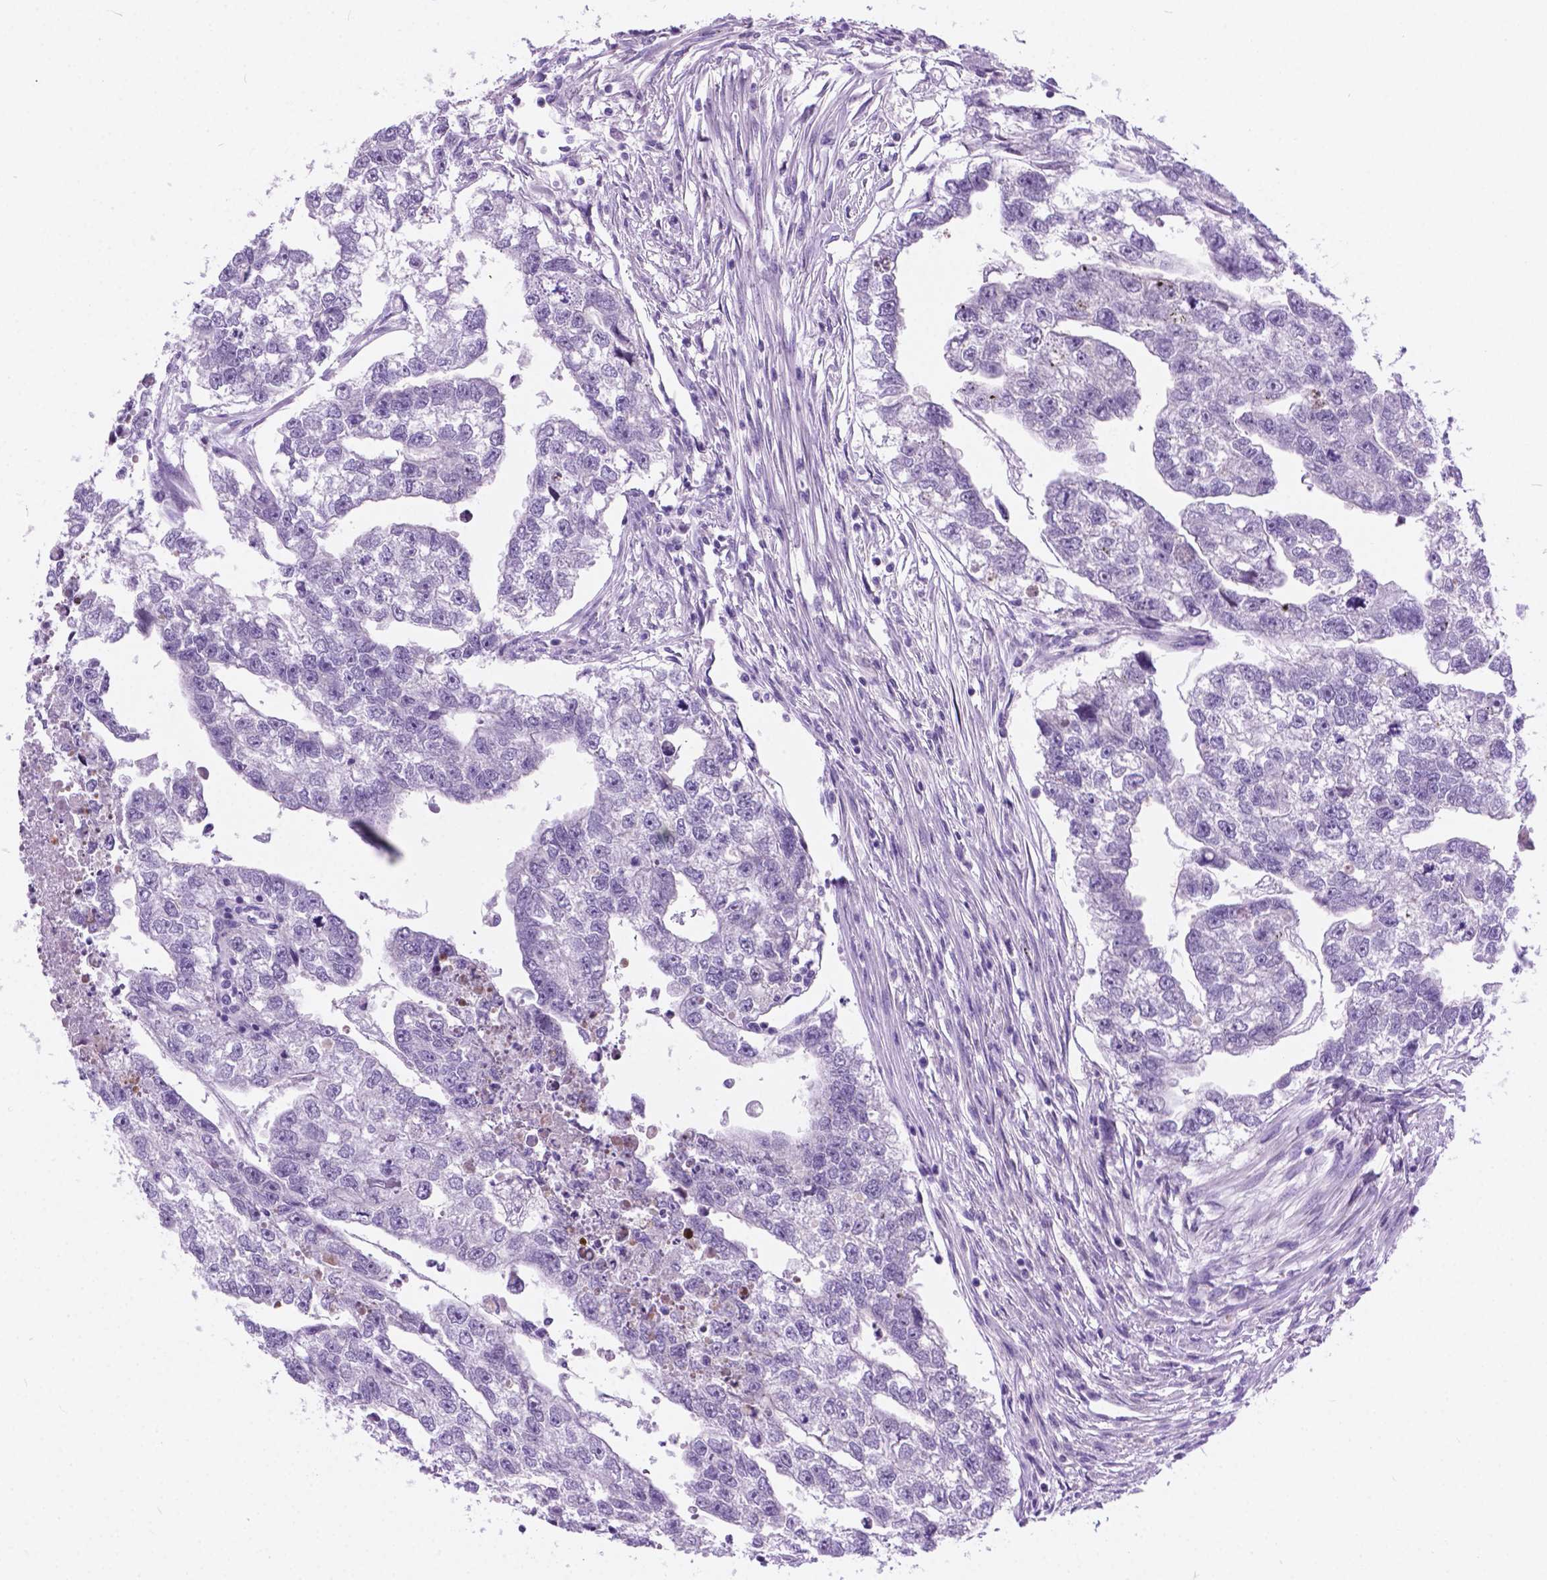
{"staining": {"intensity": "negative", "quantity": "none", "location": "none"}, "tissue": "testis cancer", "cell_type": "Tumor cells", "image_type": "cancer", "snomed": [{"axis": "morphology", "description": "Carcinoma, Embryonal, NOS"}, {"axis": "morphology", "description": "Teratoma, malignant, NOS"}, {"axis": "topography", "description": "Testis"}], "caption": "Immunohistochemistry (IHC) photomicrograph of testis cancer (embryonal carcinoma) stained for a protein (brown), which reveals no positivity in tumor cells. Nuclei are stained in blue.", "gene": "ARMS2", "patient": {"sex": "male", "age": 44}}